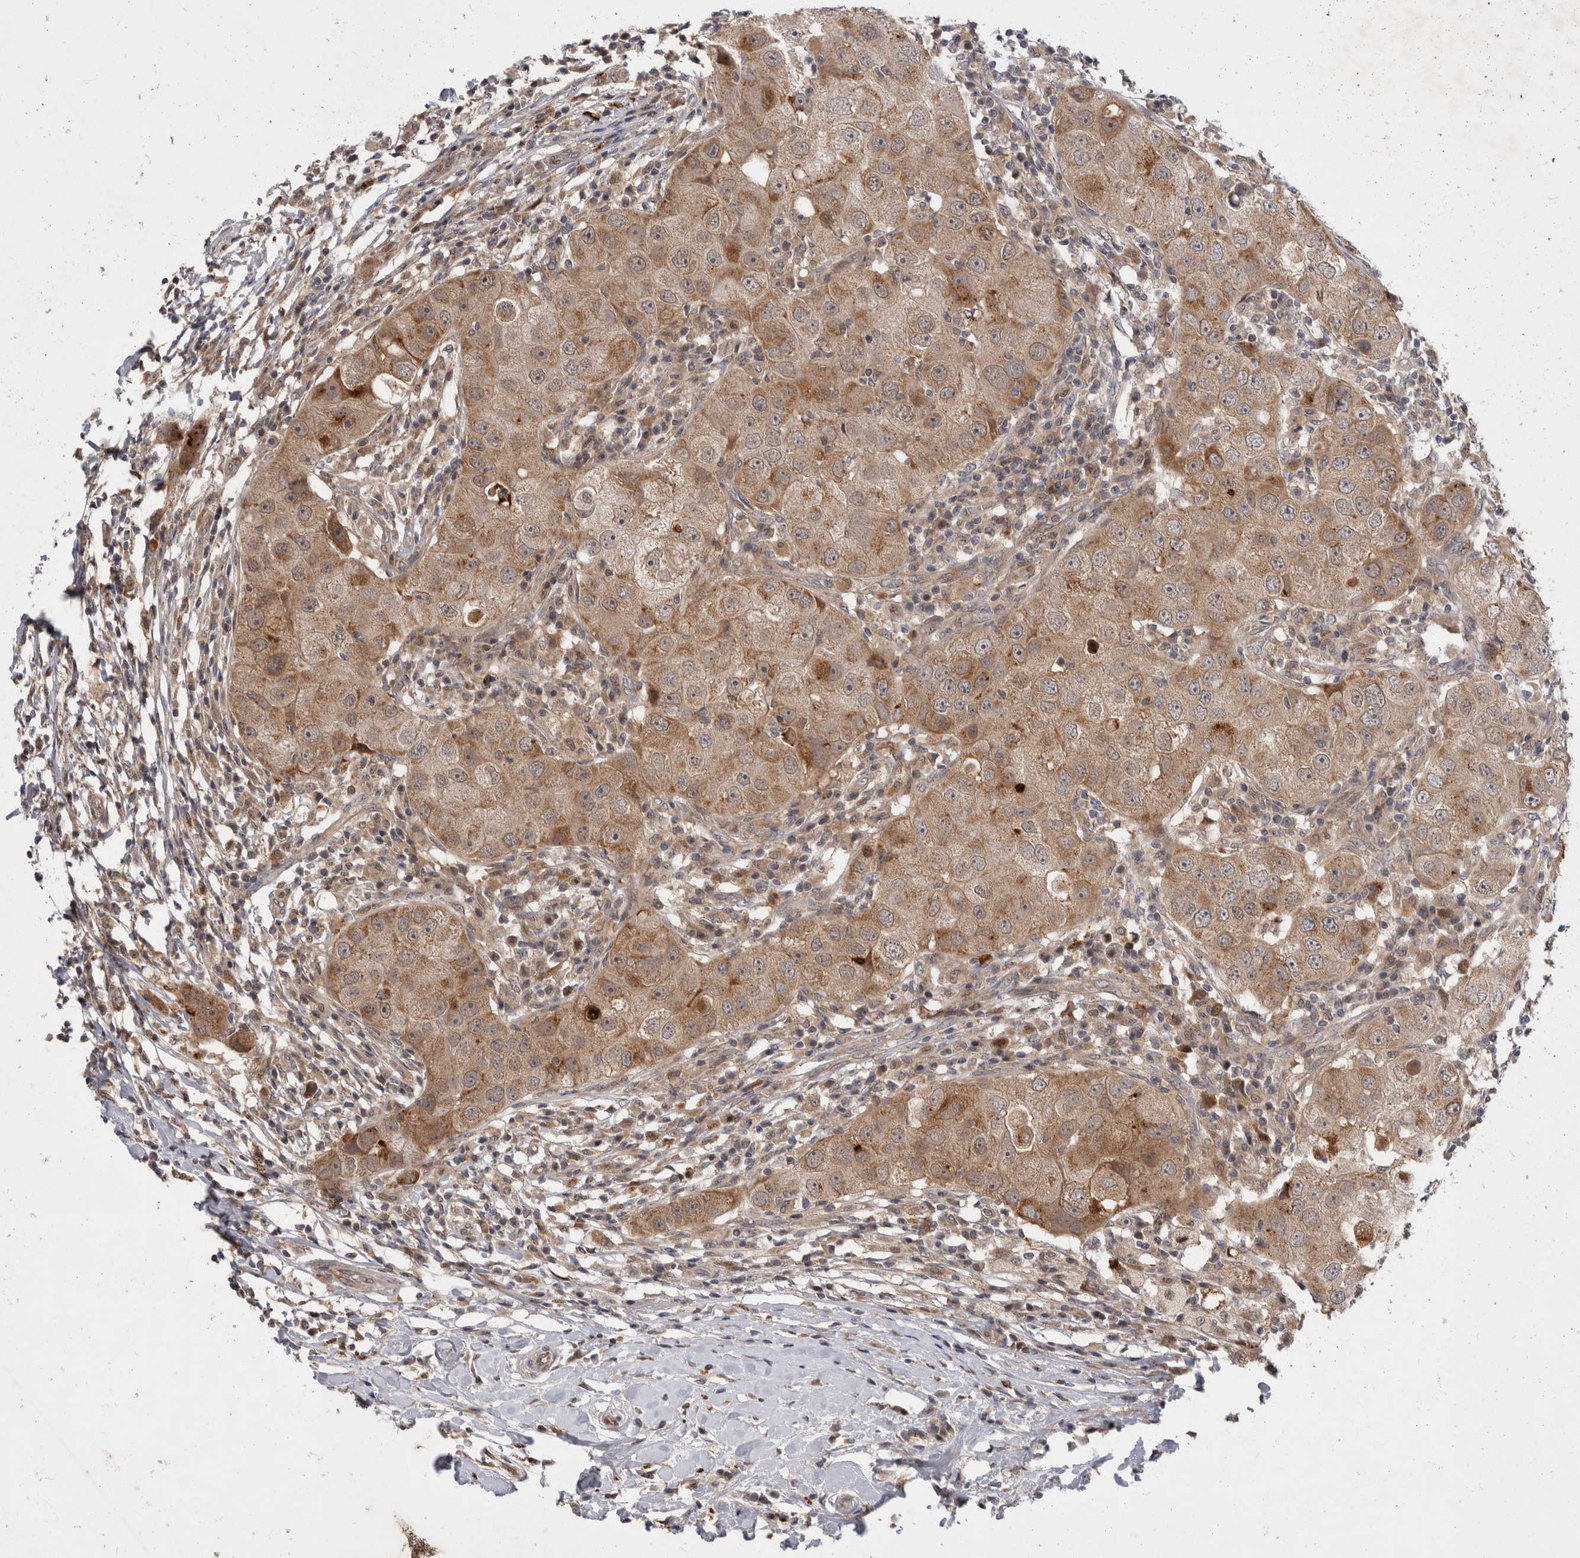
{"staining": {"intensity": "moderate", "quantity": ">75%", "location": "cytoplasmic/membranous"}, "tissue": "breast cancer", "cell_type": "Tumor cells", "image_type": "cancer", "snomed": [{"axis": "morphology", "description": "Duct carcinoma"}, {"axis": "topography", "description": "Breast"}], "caption": "Immunohistochemistry (IHC) of human breast cancer displays medium levels of moderate cytoplasmic/membranous expression in approximately >75% of tumor cells. The staining was performed using DAB to visualize the protein expression in brown, while the nuclei were stained in blue with hematoxylin (Magnification: 20x).", "gene": "MRPL37", "patient": {"sex": "female", "age": 27}}